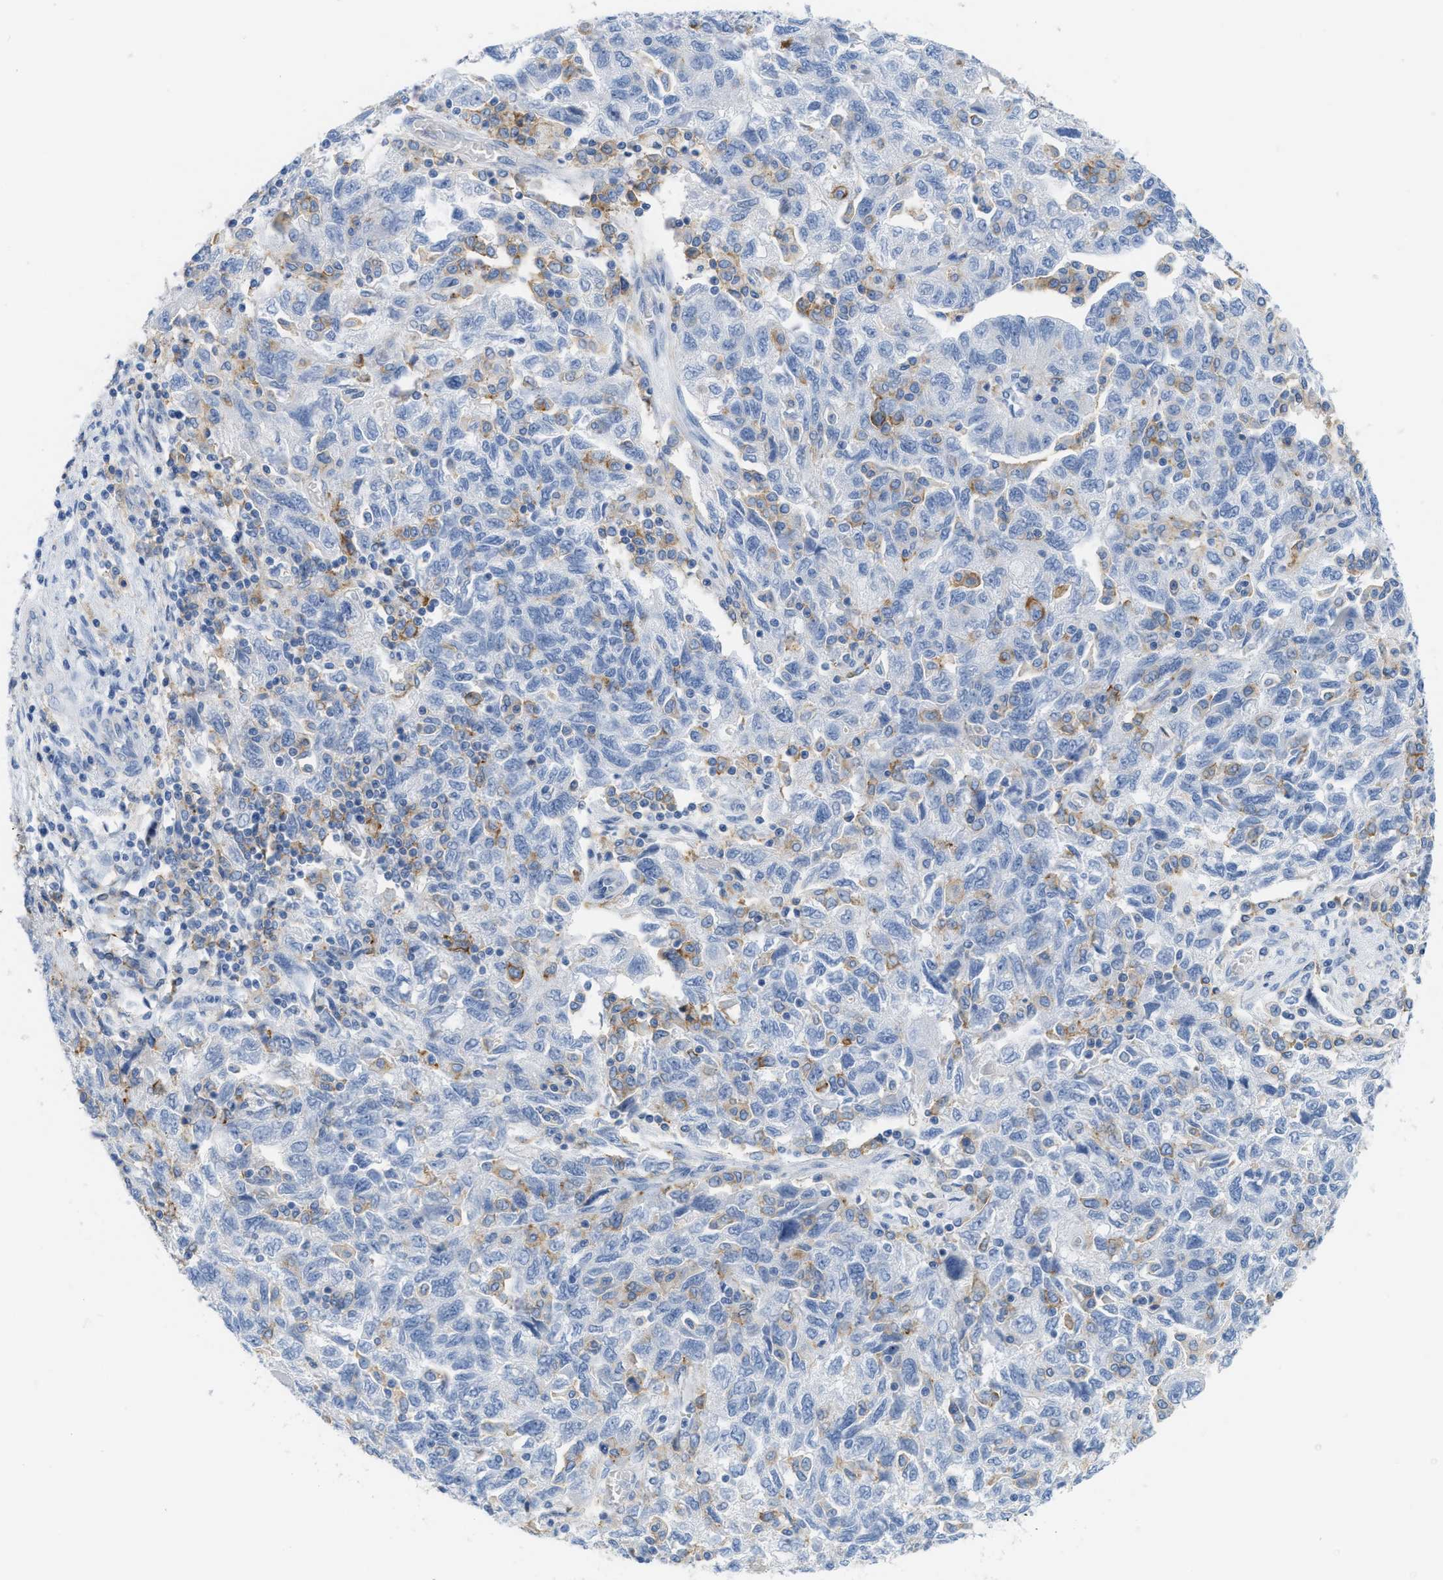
{"staining": {"intensity": "weak", "quantity": "<25%", "location": "cytoplasmic/membranous"}, "tissue": "ovarian cancer", "cell_type": "Tumor cells", "image_type": "cancer", "snomed": [{"axis": "morphology", "description": "Carcinoma, NOS"}, {"axis": "morphology", "description": "Cystadenocarcinoma, serous, NOS"}, {"axis": "topography", "description": "Ovary"}], "caption": "The micrograph shows no significant staining in tumor cells of ovarian serous cystadenocarcinoma.", "gene": "SLC3A2", "patient": {"sex": "female", "age": 69}}